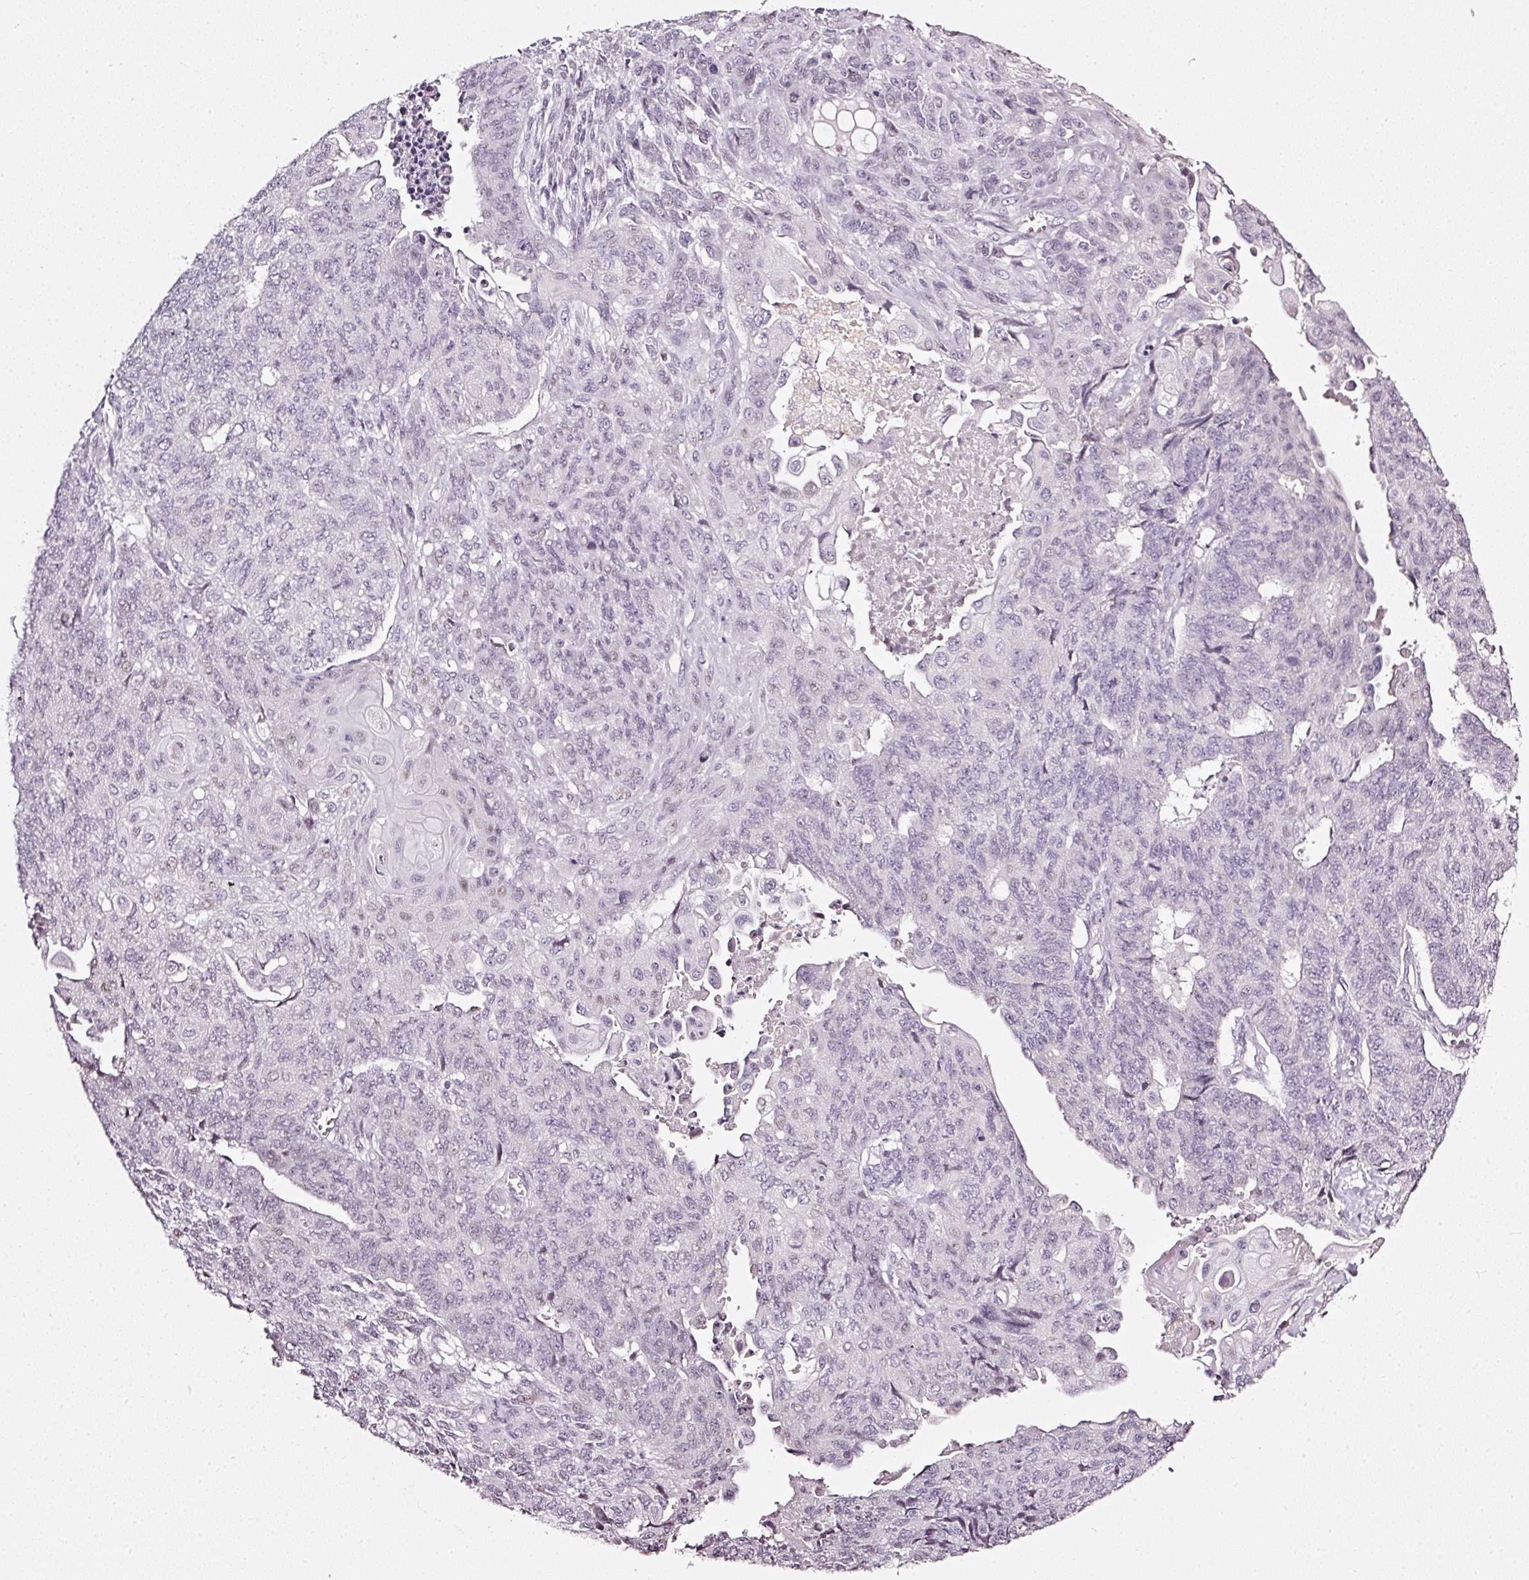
{"staining": {"intensity": "weak", "quantity": "<25%", "location": "nuclear"}, "tissue": "endometrial cancer", "cell_type": "Tumor cells", "image_type": "cancer", "snomed": [{"axis": "morphology", "description": "Adenocarcinoma, NOS"}, {"axis": "topography", "description": "Endometrium"}], "caption": "Image shows no protein positivity in tumor cells of endometrial cancer tissue. (Stains: DAB (3,3'-diaminobenzidine) immunohistochemistry (IHC) with hematoxylin counter stain, Microscopy: brightfield microscopy at high magnification).", "gene": "NRDE2", "patient": {"sex": "female", "age": 32}}